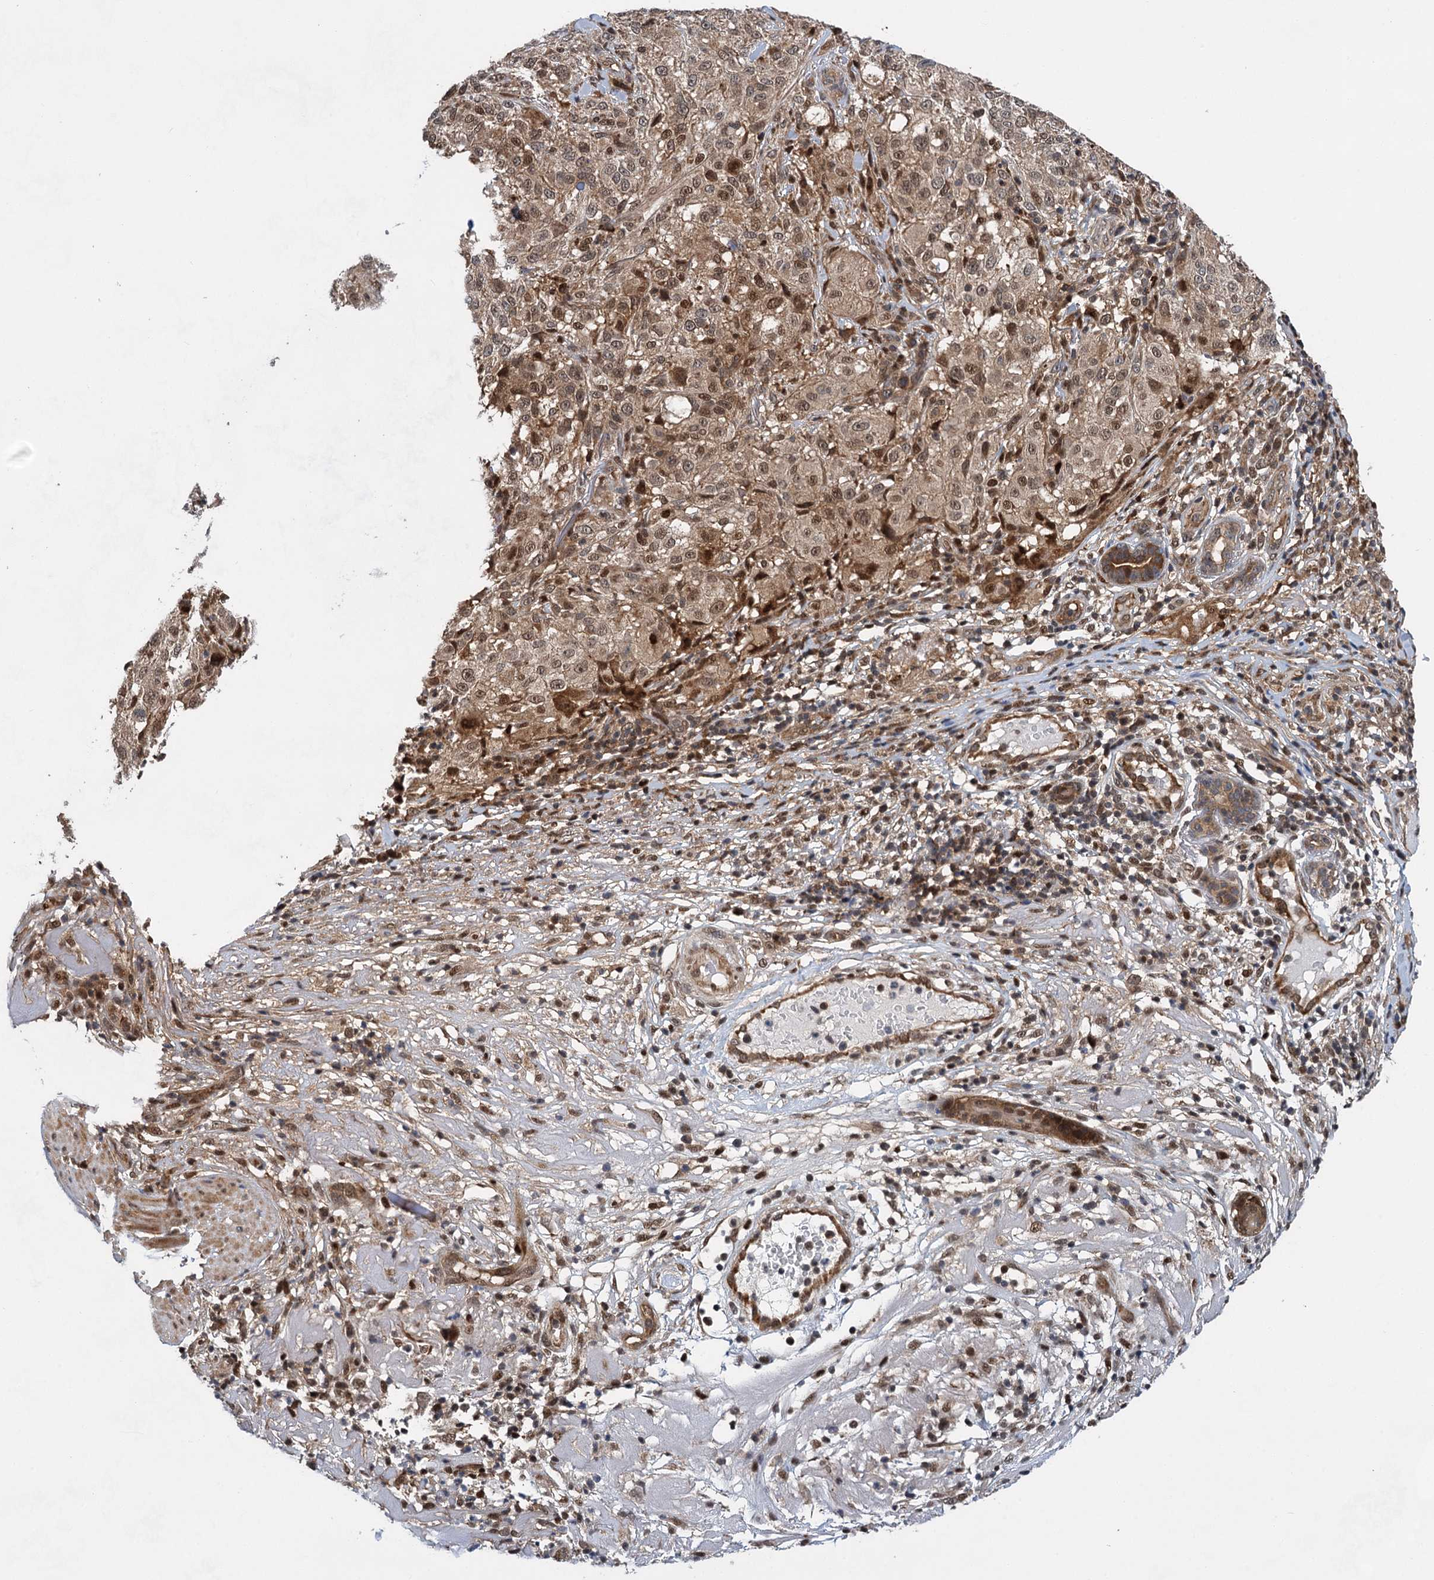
{"staining": {"intensity": "moderate", "quantity": ">75%", "location": "nuclear"}, "tissue": "melanoma", "cell_type": "Tumor cells", "image_type": "cancer", "snomed": [{"axis": "morphology", "description": "Necrosis, NOS"}, {"axis": "morphology", "description": "Malignant melanoma, NOS"}, {"axis": "topography", "description": "Skin"}], "caption": "The immunohistochemical stain labels moderate nuclear staining in tumor cells of melanoma tissue.", "gene": "GPBP1", "patient": {"sex": "female", "age": 87}}